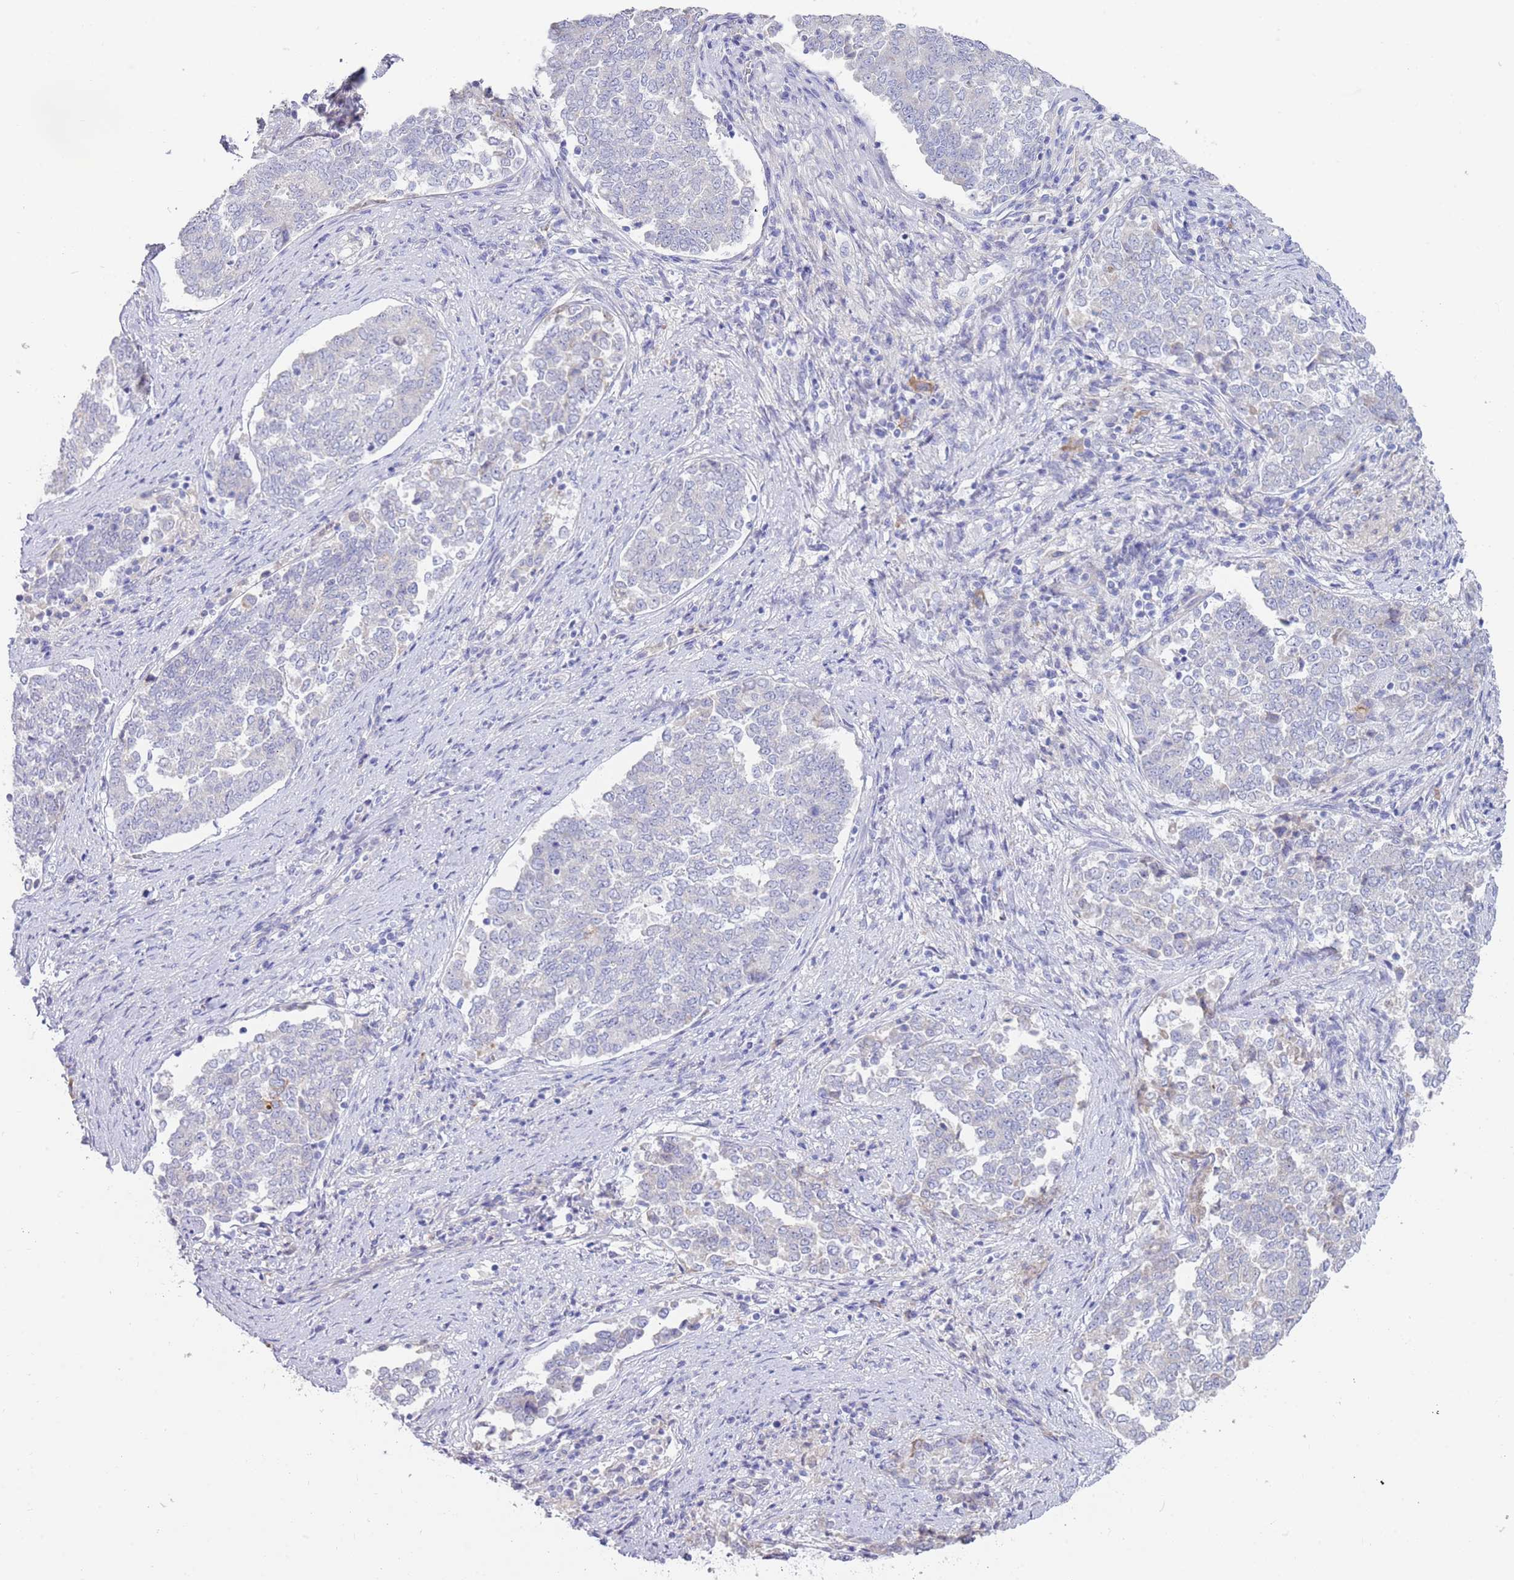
{"staining": {"intensity": "negative", "quantity": "none", "location": "none"}, "tissue": "endometrial cancer", "cell_type": "Tumor cells", "image_type": "cancer", "snomed": [{"axis": "morphology", "description": "Adenocarcinoma, NOS"}, {"axis": "topography", "description": "Endometrium"}], "caption": "The IHC histopathology image has no significant positivity in tumor cells of endometrial adenocarcinoma tissue. (DAB immunohistochemistry with hematoxylin counter stain).", "gene": "CCDC149", "patient": {"sex": "female", "age": 80}}